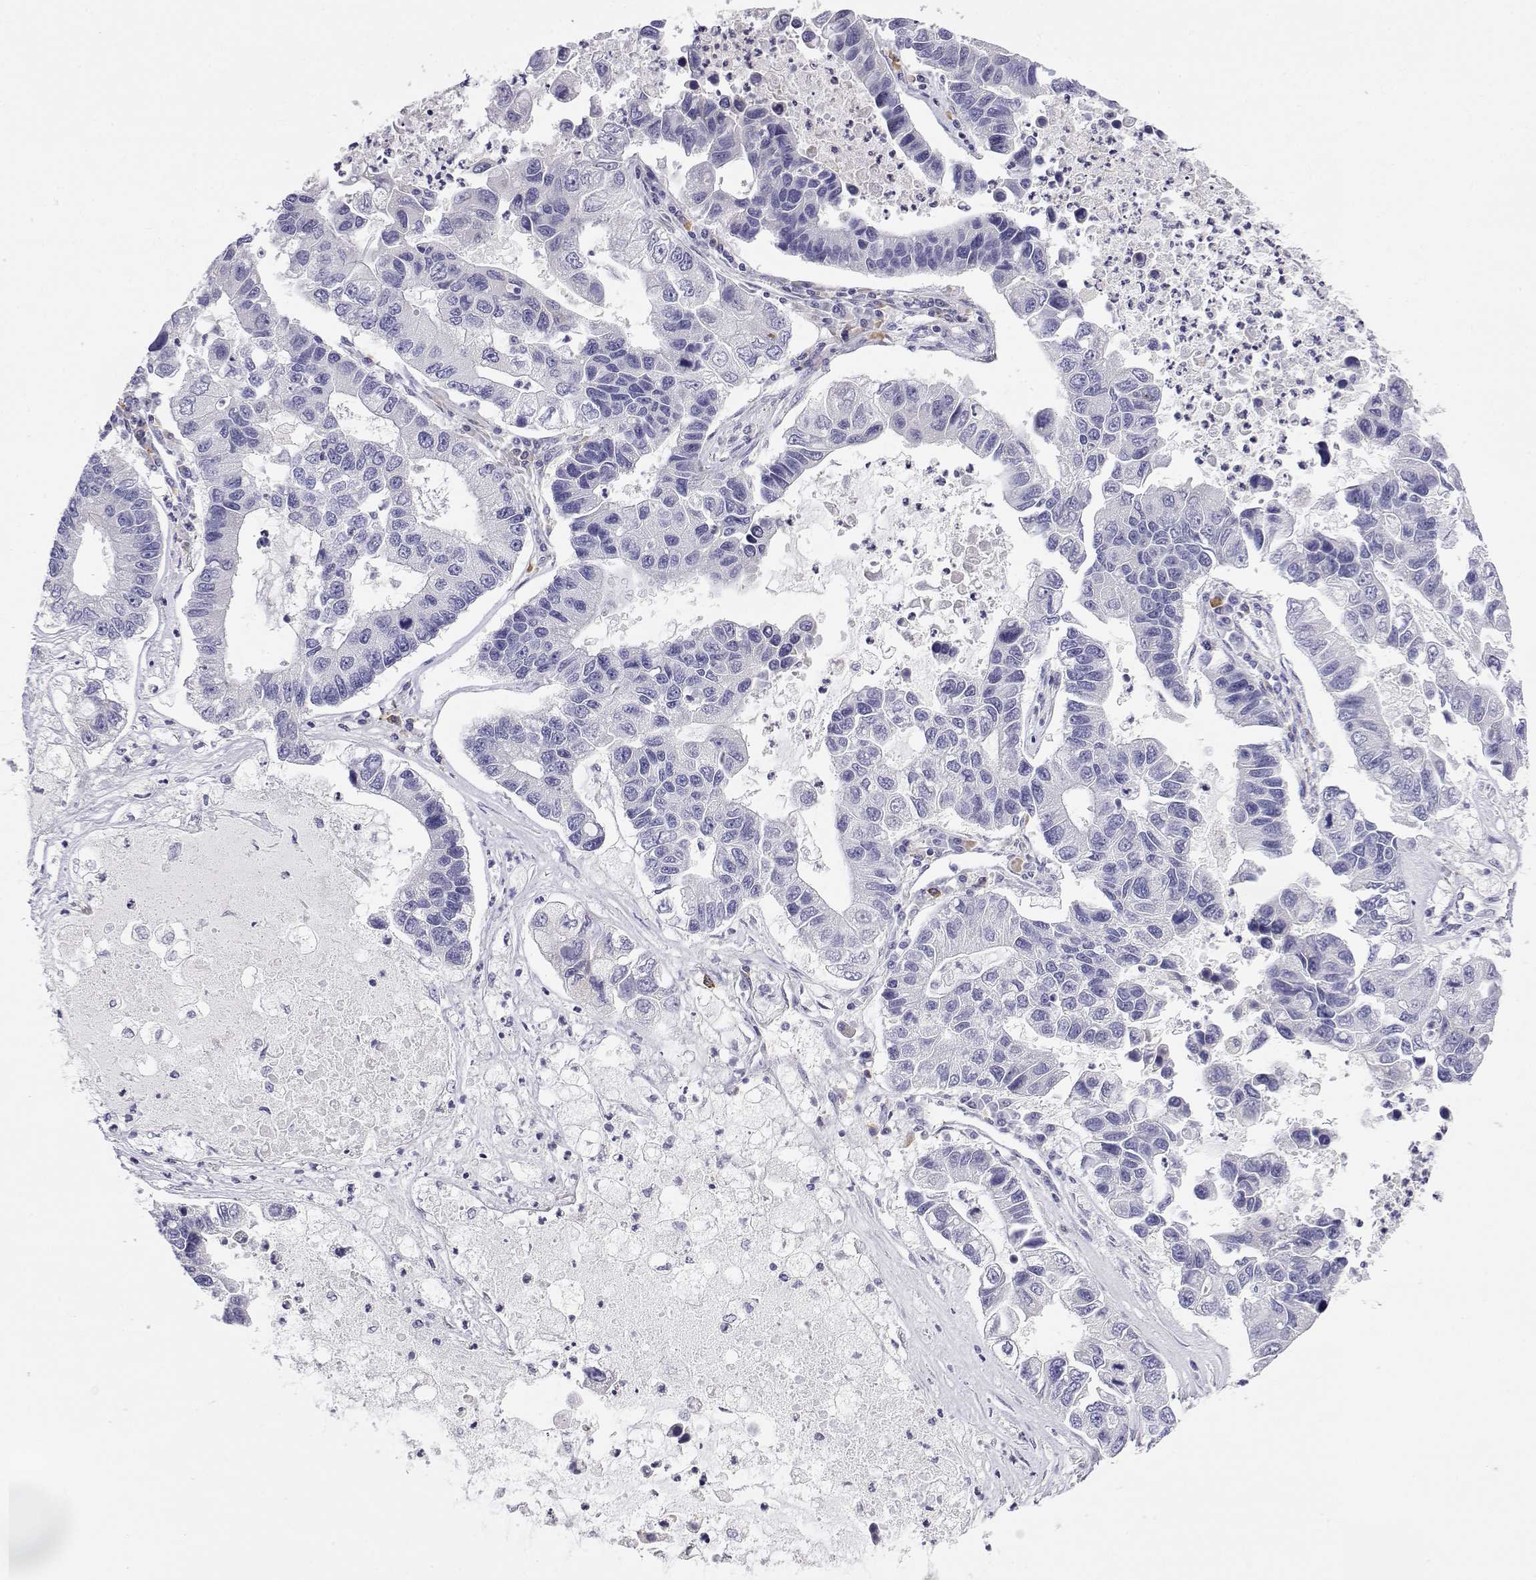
{"staining": {"intensity": "negative", "quantity": "none", "location": "none"}, "tissue": "lung cancer", "cell_type": "Tumor cells", "image_type": "cancer", "snomed": [{"axis": "morphology", "description": "Adenocarcinoma, NOS"}, {"axis": "topography", "description": "Bronchus"}, {"axis": "topography", "description": "Lung"}], "caption": "High magnification brightfield microscopy of lung adenocarcinoma stained with DAB (3,3'-diaminobenzidine) (brown) and counterstained with hematoxylin (blue): tumor cells show no significant positivity.", "gene": "LY6D", "patient": {"sex": "female", "age": 51}}